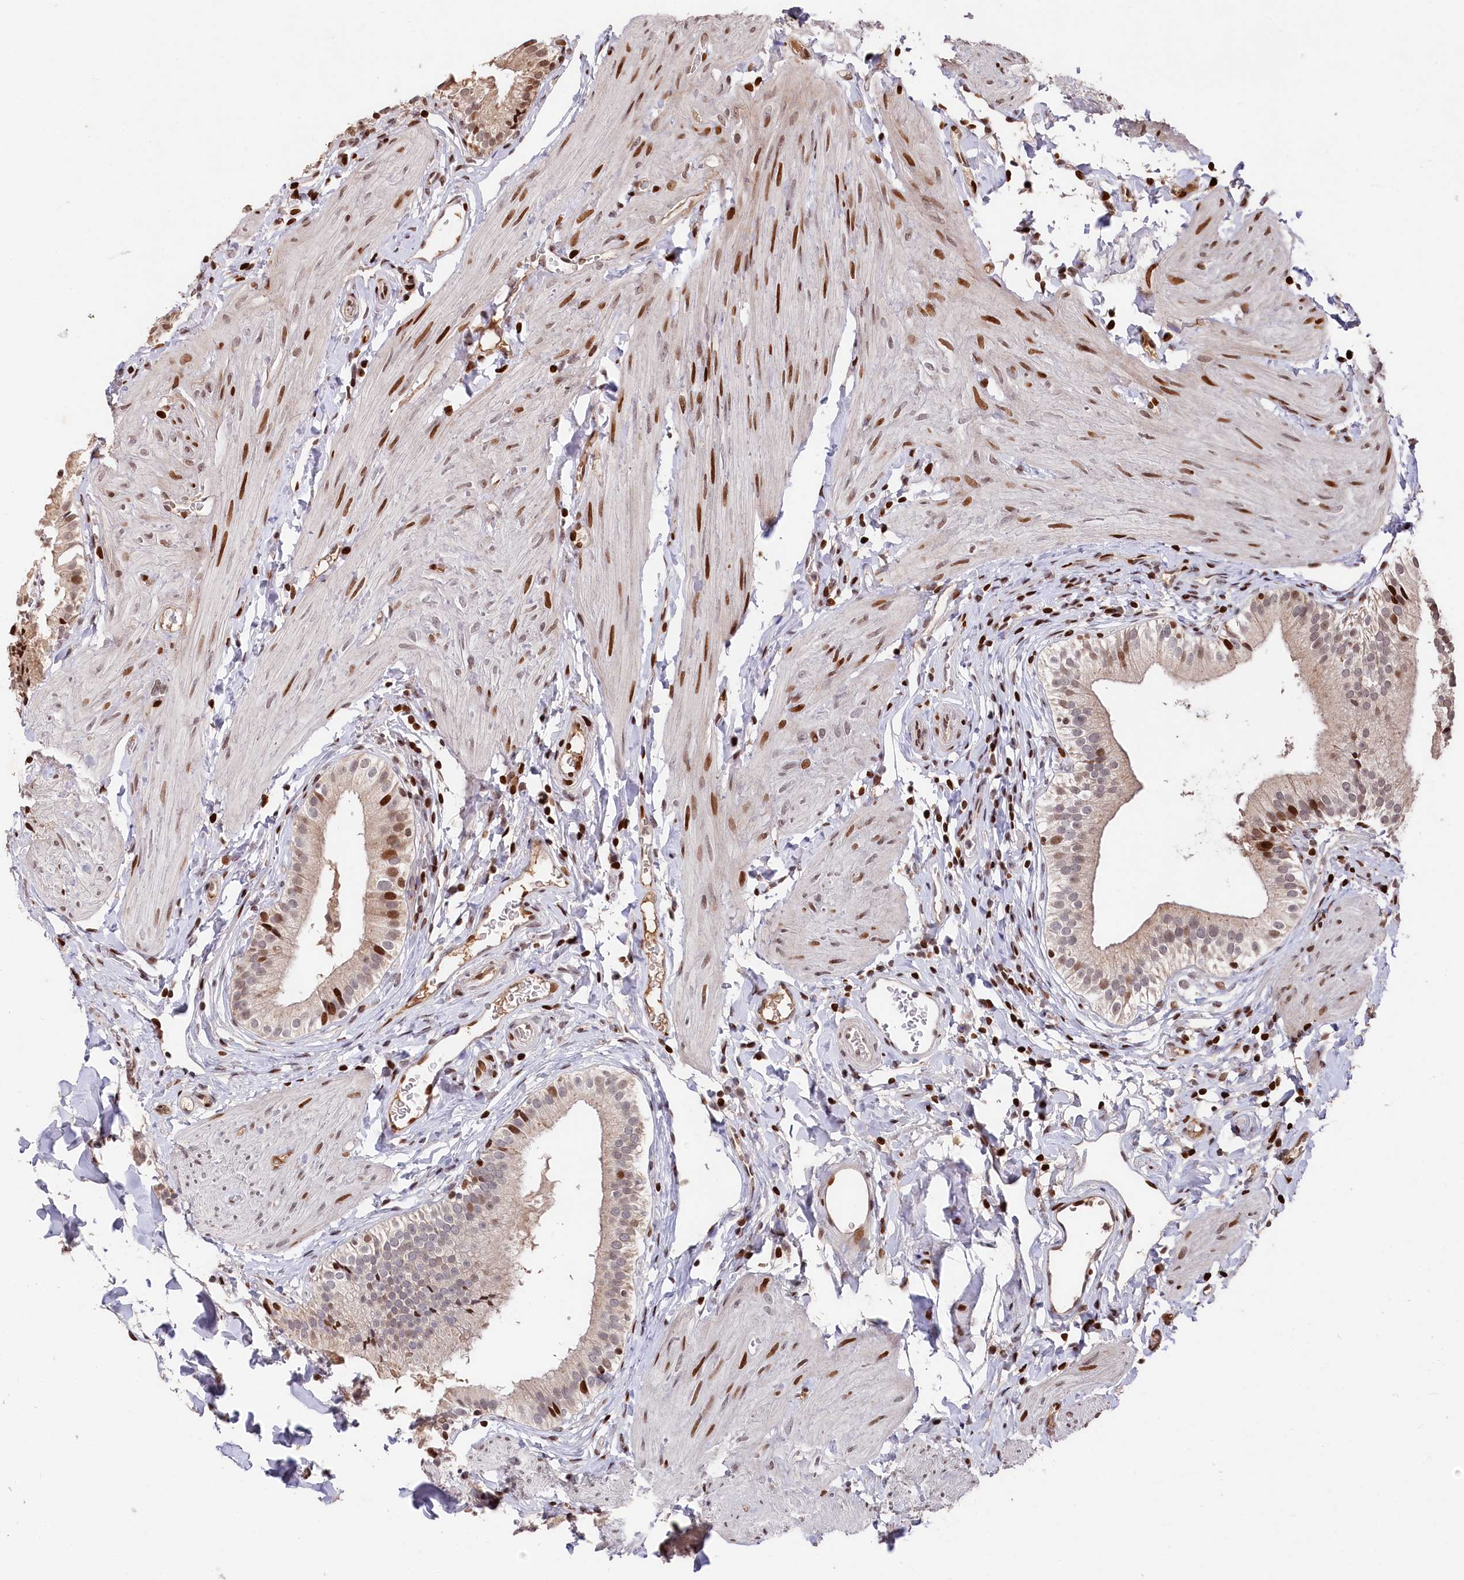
{"staining": {"intensity": "strong", "quantity": "<25%", "location": "cytoplasmic/membranous,nuclear"}, "tissue": "gallbladder", "cell_type": "Glandular cells", "image_type": "normal", "snomed": [{"axis": "morphology", "description": "Normal tissue, NOS"}, {"axis": "topography", "description": "Gallbladder"}], "caption": "This image demonstrates immunohistochemistry staining of normal human gallbladder, with medium strong cytoplasmic/membranous,nuclear positivity in approximately <25% of glandular cells.", "gene": "MCF2L2", "patient": {"sex": "female", "age": 47}}